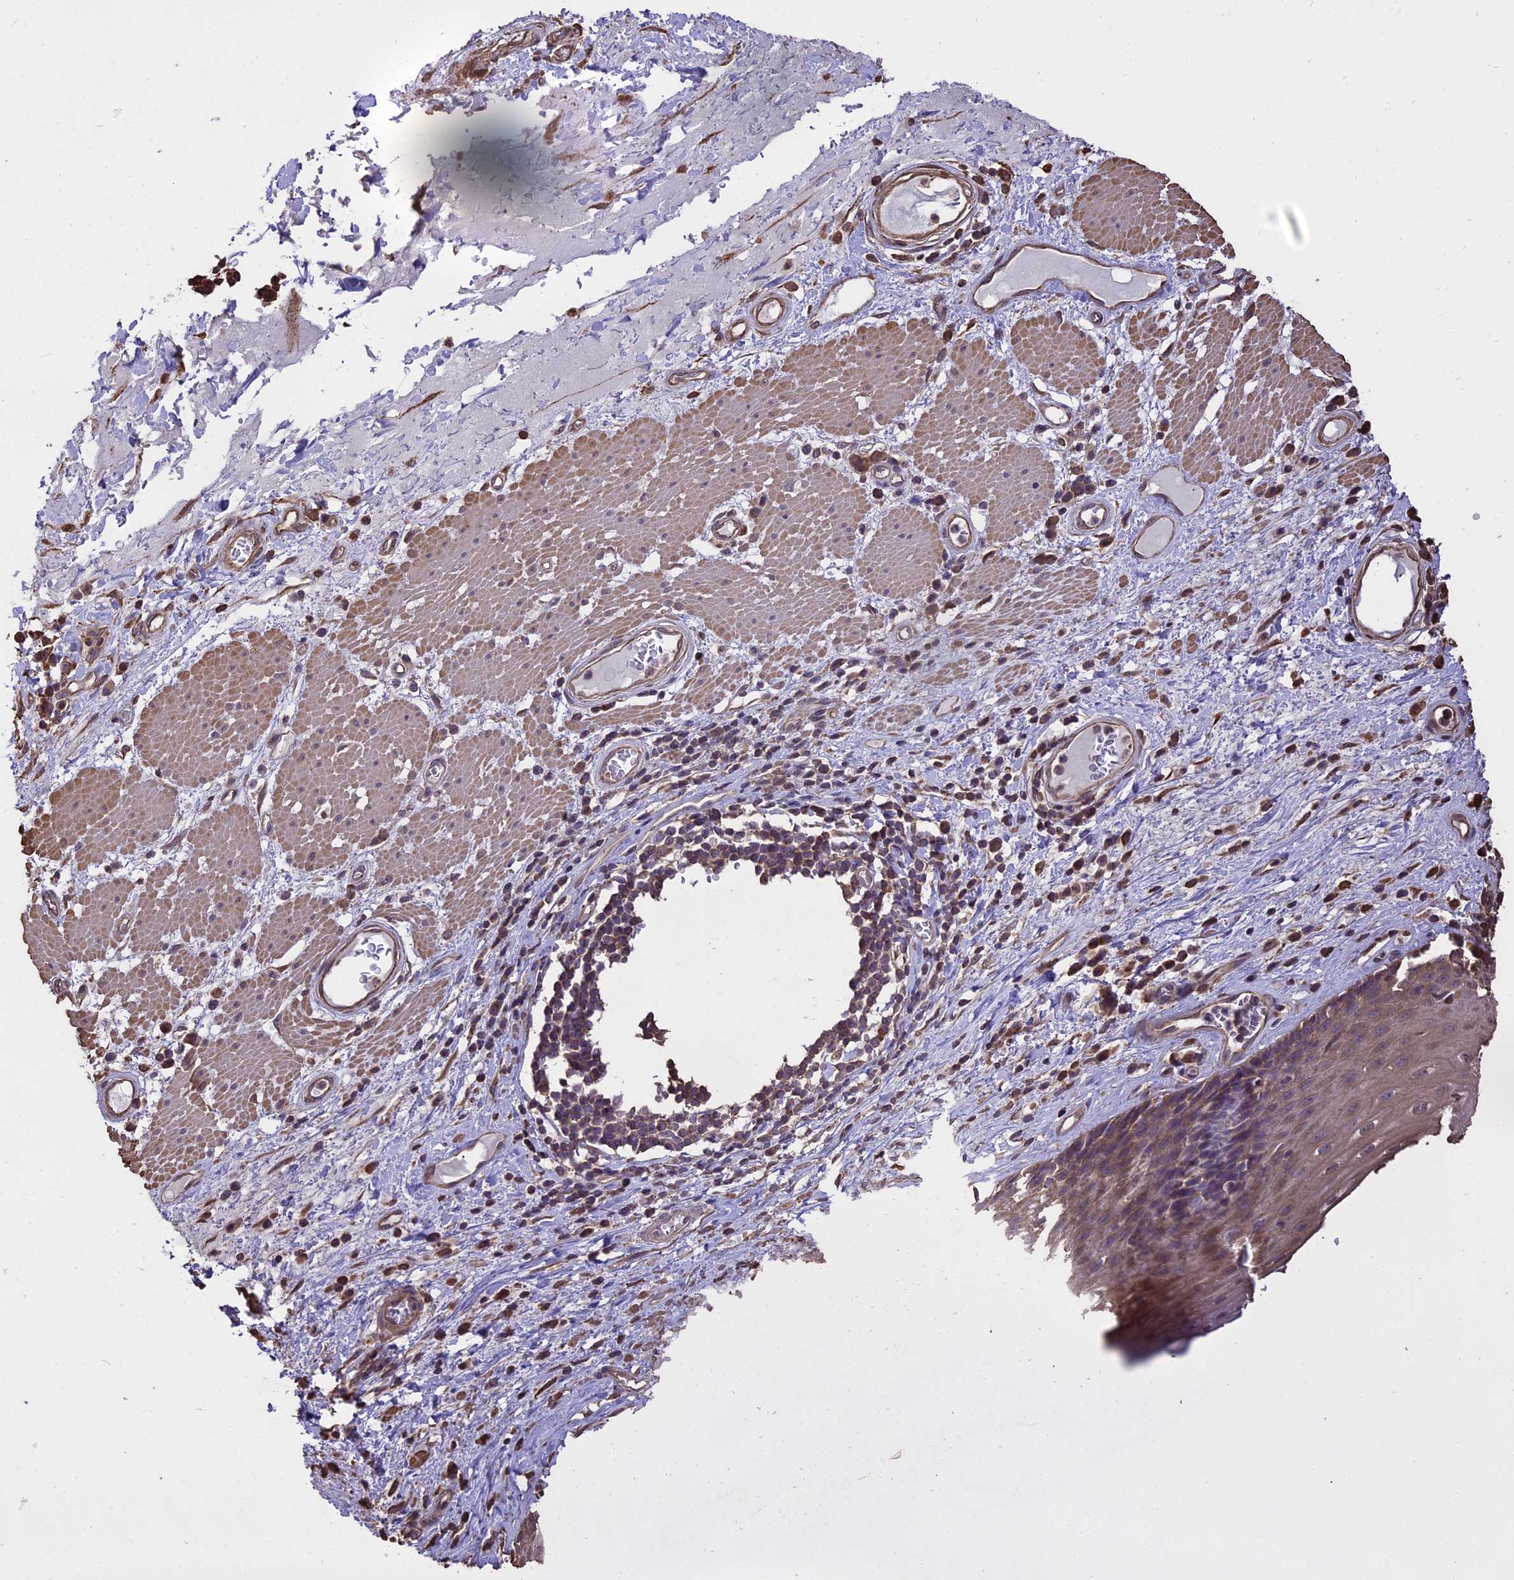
{"staining": {"intensity": "weak", "quantity": ">75%", "location": "cytoplasmic/membranous"}, "tissue": "esophagus", "cell_type": "Squamous epithelial cells", "image_type": "normal", "snomed": [{"axis": "morphology", "description": "Normal tissue, NOS"}, {"axis": "topography", "description": "Esophagus"}], "caption": "DAB (3,3'-diaminobenzidine) immunohistochemical staining of benign human esophagus shows weak cytoplasmic/membranous protein staining in approximately >75% of squamous epithelial cells. Immunohistochemistry stains the protein of interest in brown and the nuclei are stained blue.", "gene": "PGPEP1L", "patient": {"sex": "male", "age": 62}}